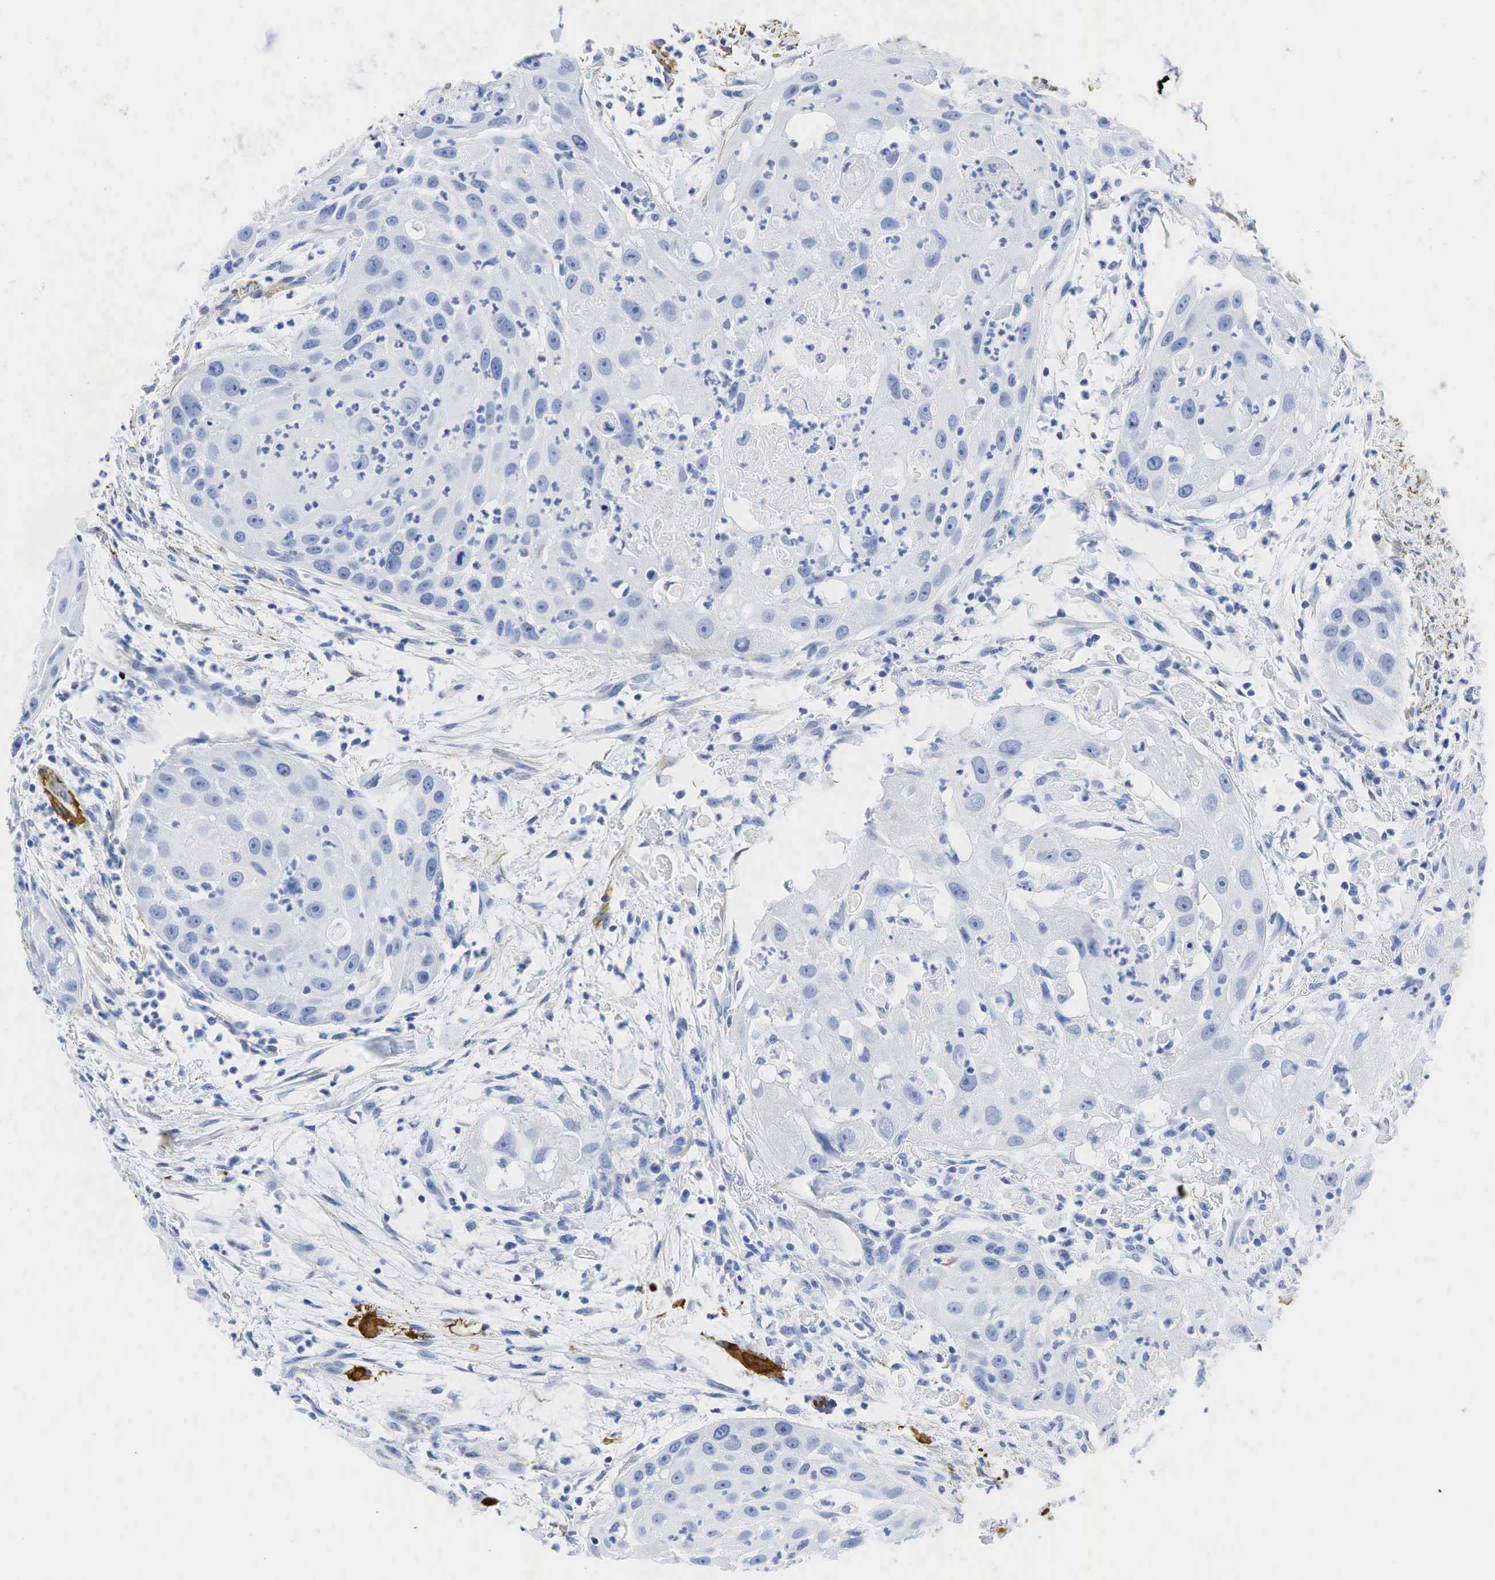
{"staining": {"intensity": "negative", "quantity": "none", "location": "none"}, "tissue": "head and neck cancer", "cell_type": "Tumor cells", "image_type": "cancer", "snomed": [{"axis": "morphology", "description": "Squamous cell carcinoma, NOS"}, {"axis": "topography", "description": "Head-Neck"}], "caption": "Tumor cells are negative for protein expression in human head and neck cancer. (DAB (3,3'-diaminobenzidine) immunohistochemistry (IHC) with hematoxylin counter stain).", "gene": "ACTA1", "patient": {"sex": "male", "age": 64}}